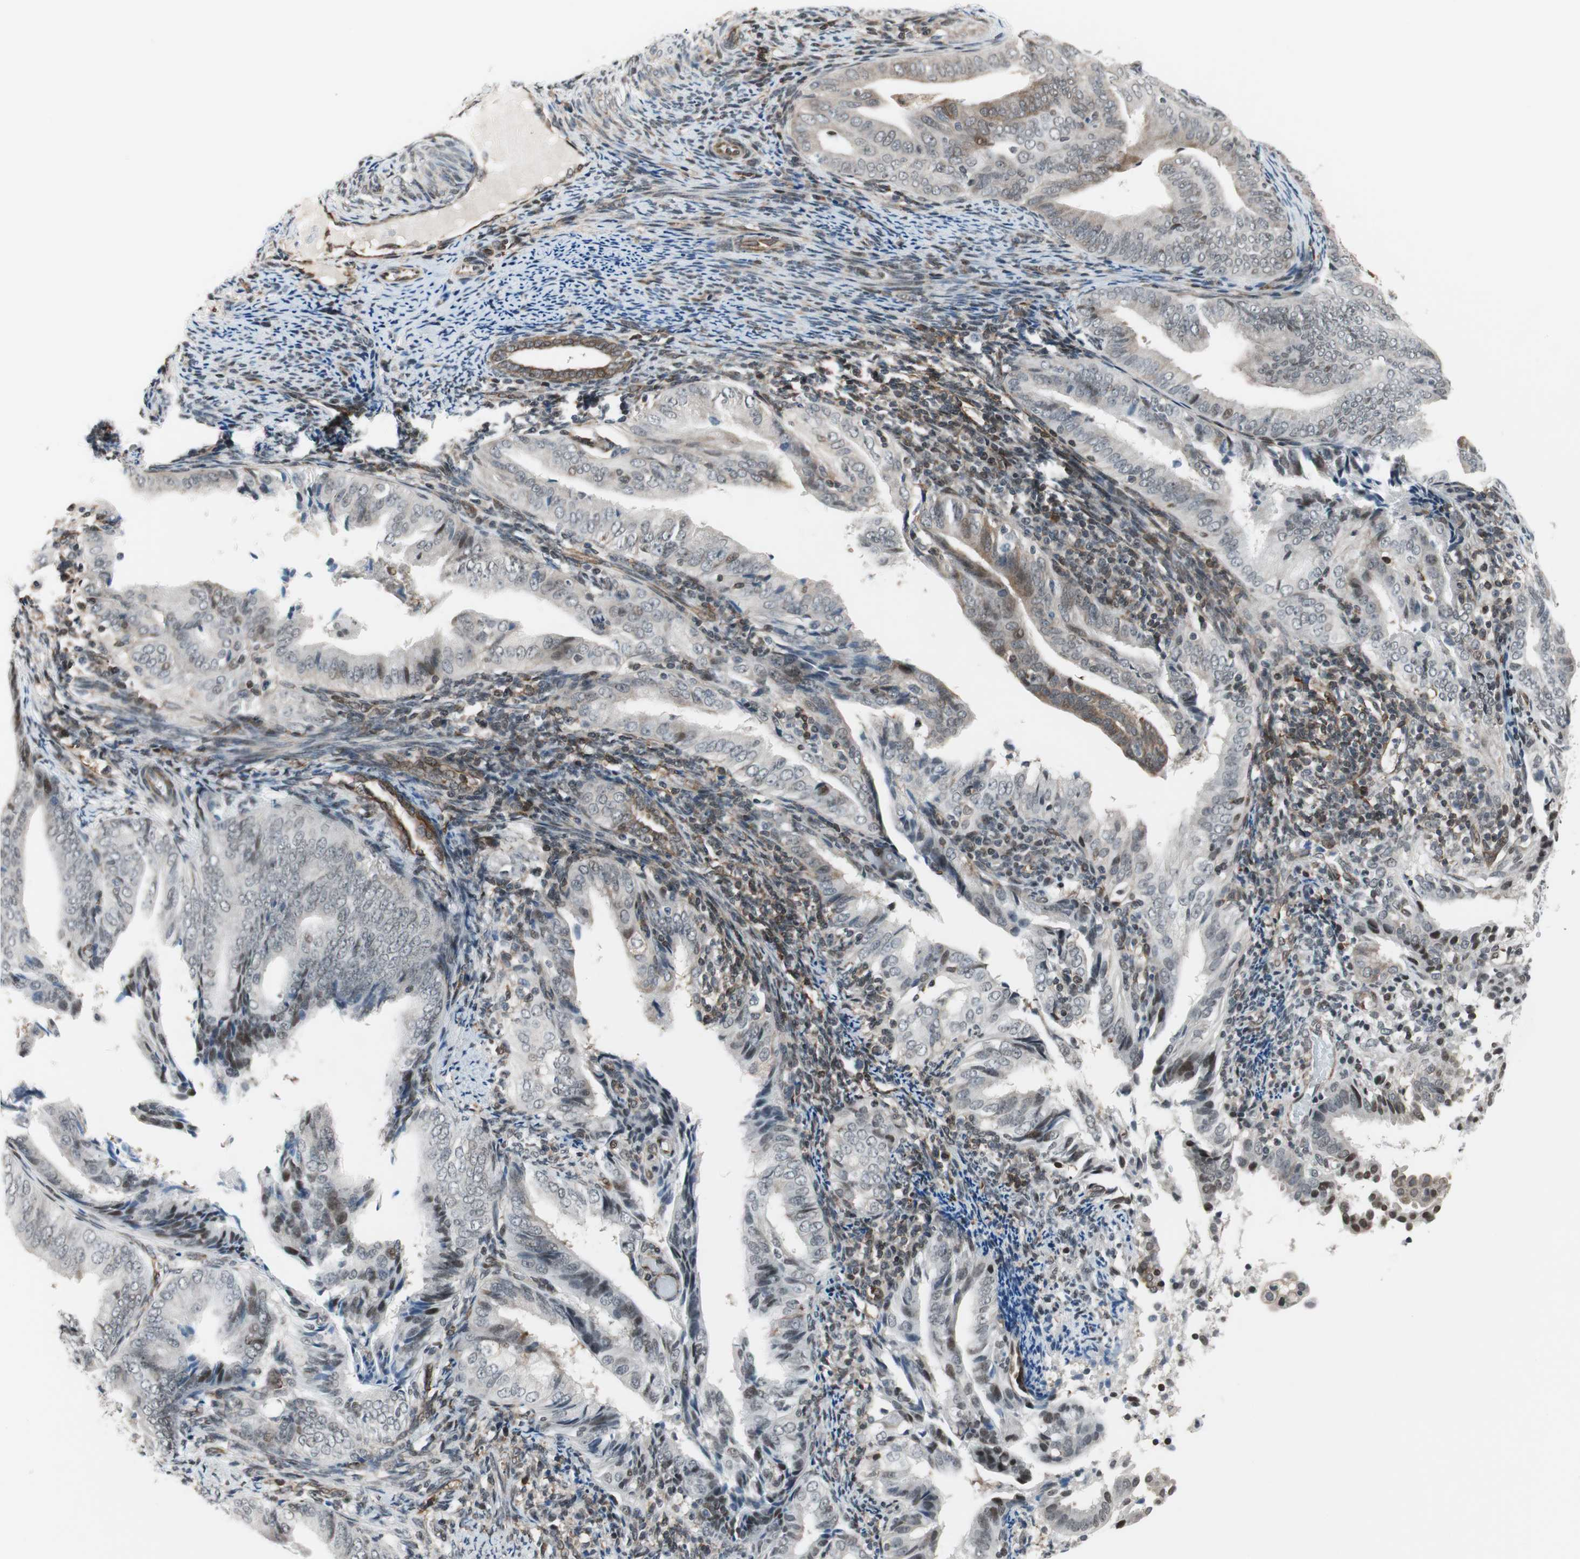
{"staining": {"intensity": "moderate", "quantity": "<25%", "location": "cytoplasmic/membranous"}, "tissue": "endometrial cancer", "cell_type": "Tumor cells", "image_type": "cancer", "snomed": [{"axis": "morphology", "description": "Adenocarcinoma, NOS"}, {"axis": "topography", "description": "Endometrium"}], "caption": "Human adenocarcinoma (endometrial) stained with a protein marker reveals moderate staining in tumor cells.", "gene": "ZNF512B", "patient": {"sex": "female", "age": 58}}